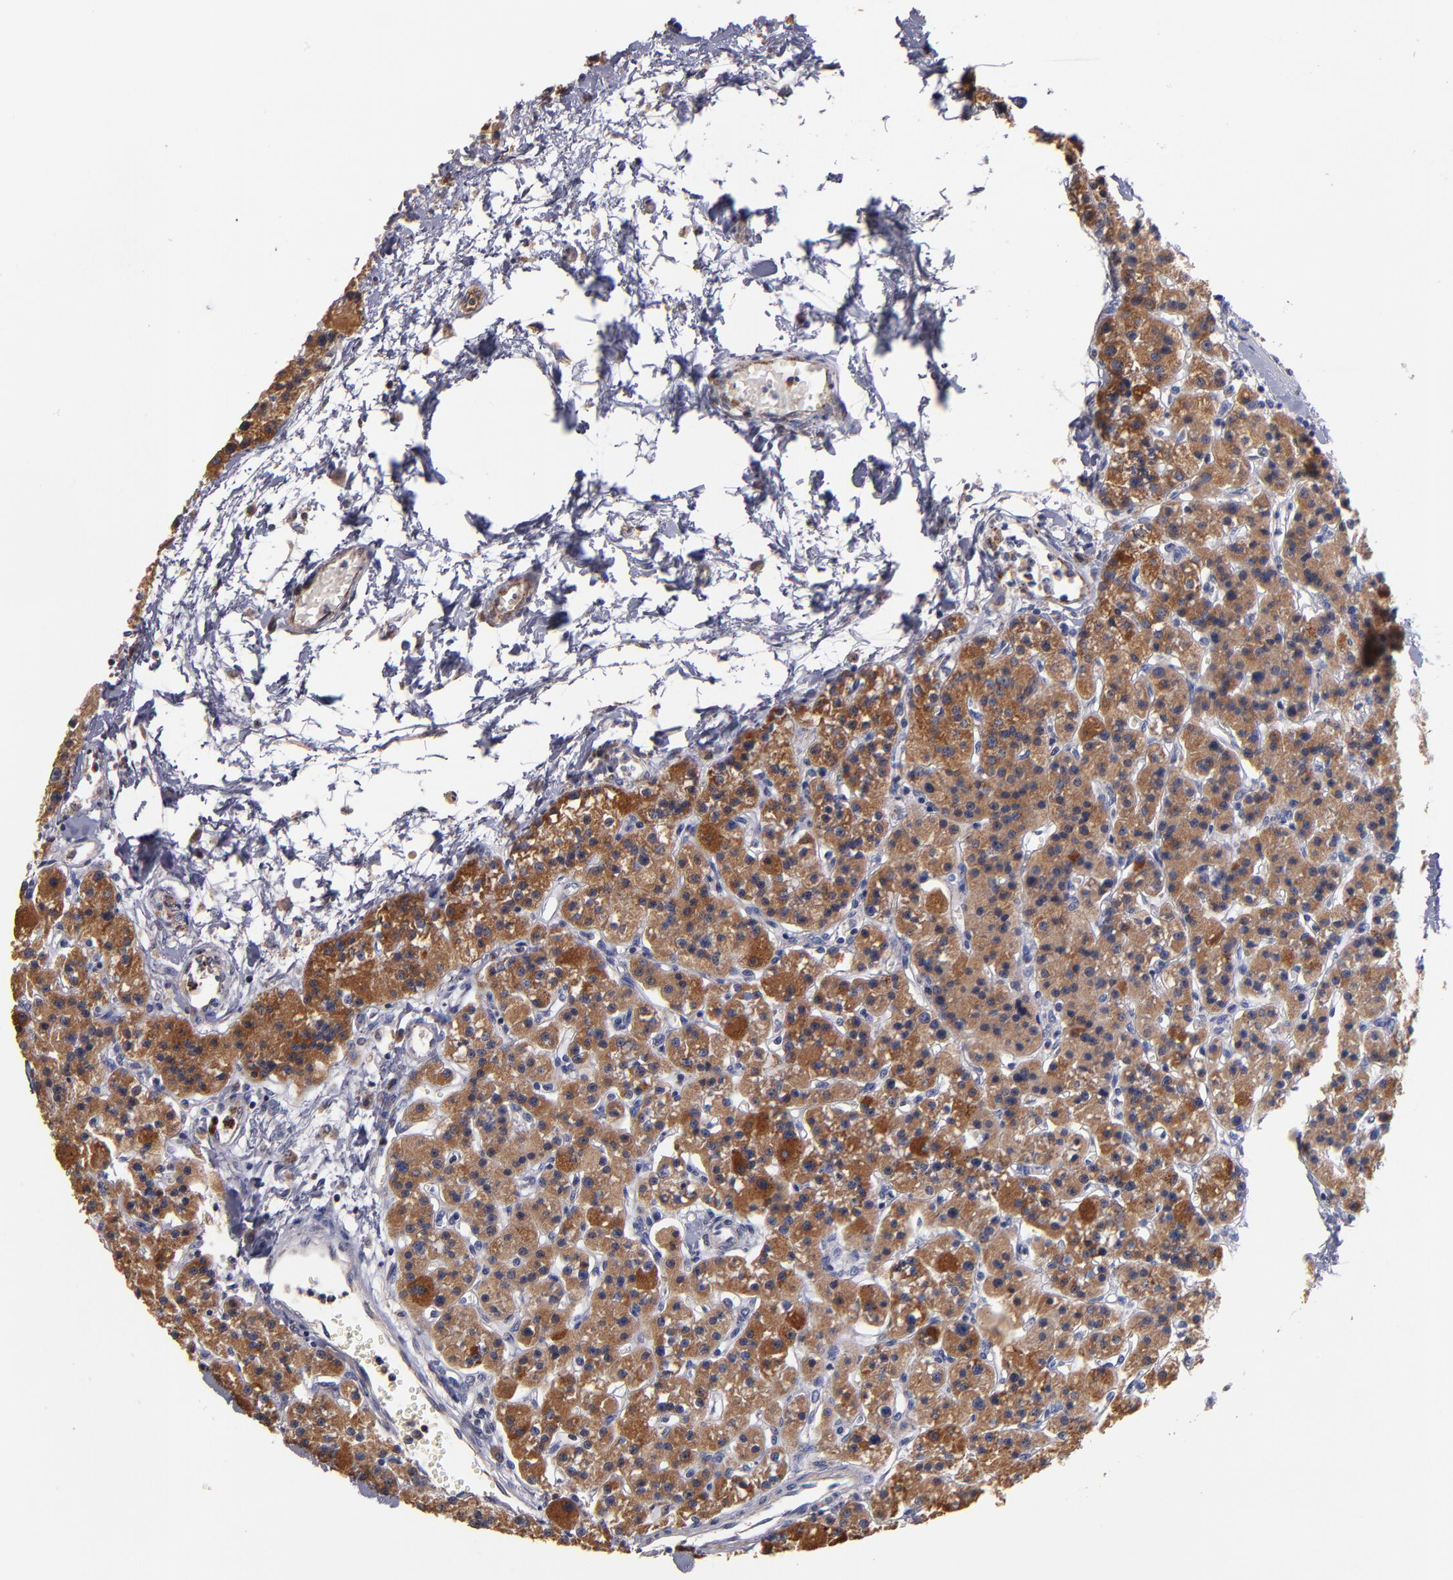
{"staining": {"intensity": "moderate", "quantity": ">75%", "location": "cytoplasmic/membranous"}, "tissue": "parathyroid gland", "cell_type": "Glandular cells", "image_type": "normal", "snomed": [{"axis": "morphology", "description": "Normal tissue, NOS"}, {"axis": "topography", "description": "Parathyroid gland"}], "caption": "Immunohistochemical staining of unremarkable human parathyroid gland exhibits >75% levels of moderate cytoplasmic/membranous protein staining in approximately >75% of glandular cells.", "gene": "DIABLO", "patient": {"sex": "female", "age": 58}}